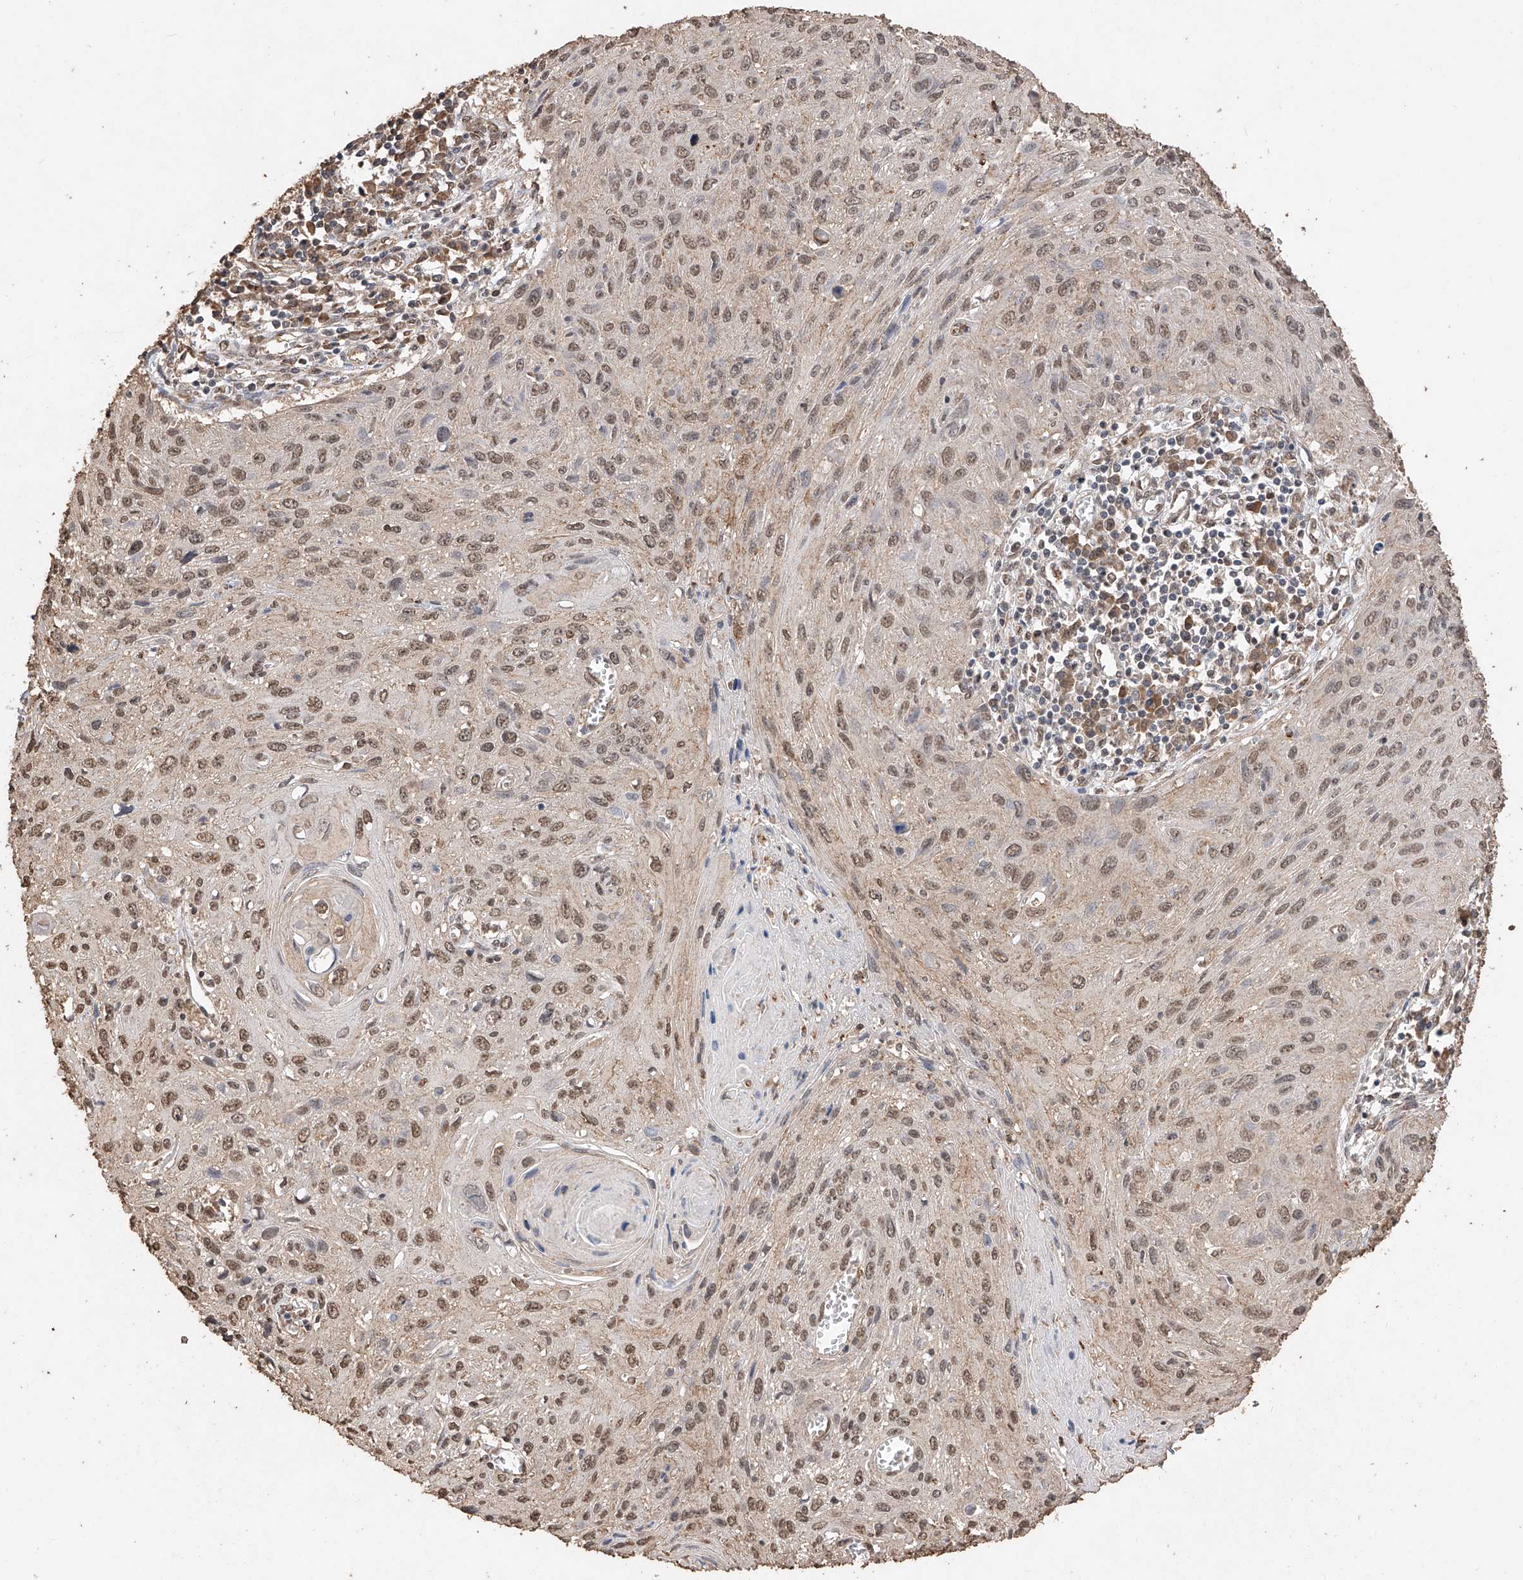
{"staining": {"intensity": "moderate", "quantity": ">75%", "location": "nuclear"}, "tissue": "cervical cancer", "cell_type": "Tumor cells", "image_type": "cancer", "snomed": [{"axis": "morphology", "description": "Squamous cell carcinoma, NOS"}, {"axis": "topography", "description": "Cervix"}], "caption": "DAB immunohistochemical staining of squamous cell carcinoma (cervical) displays moderate nuclear protein positivity in approximately >75% of tumor cells.", "gene": "ELOVL1", "patient": {"sex": "female", "age": 51}}